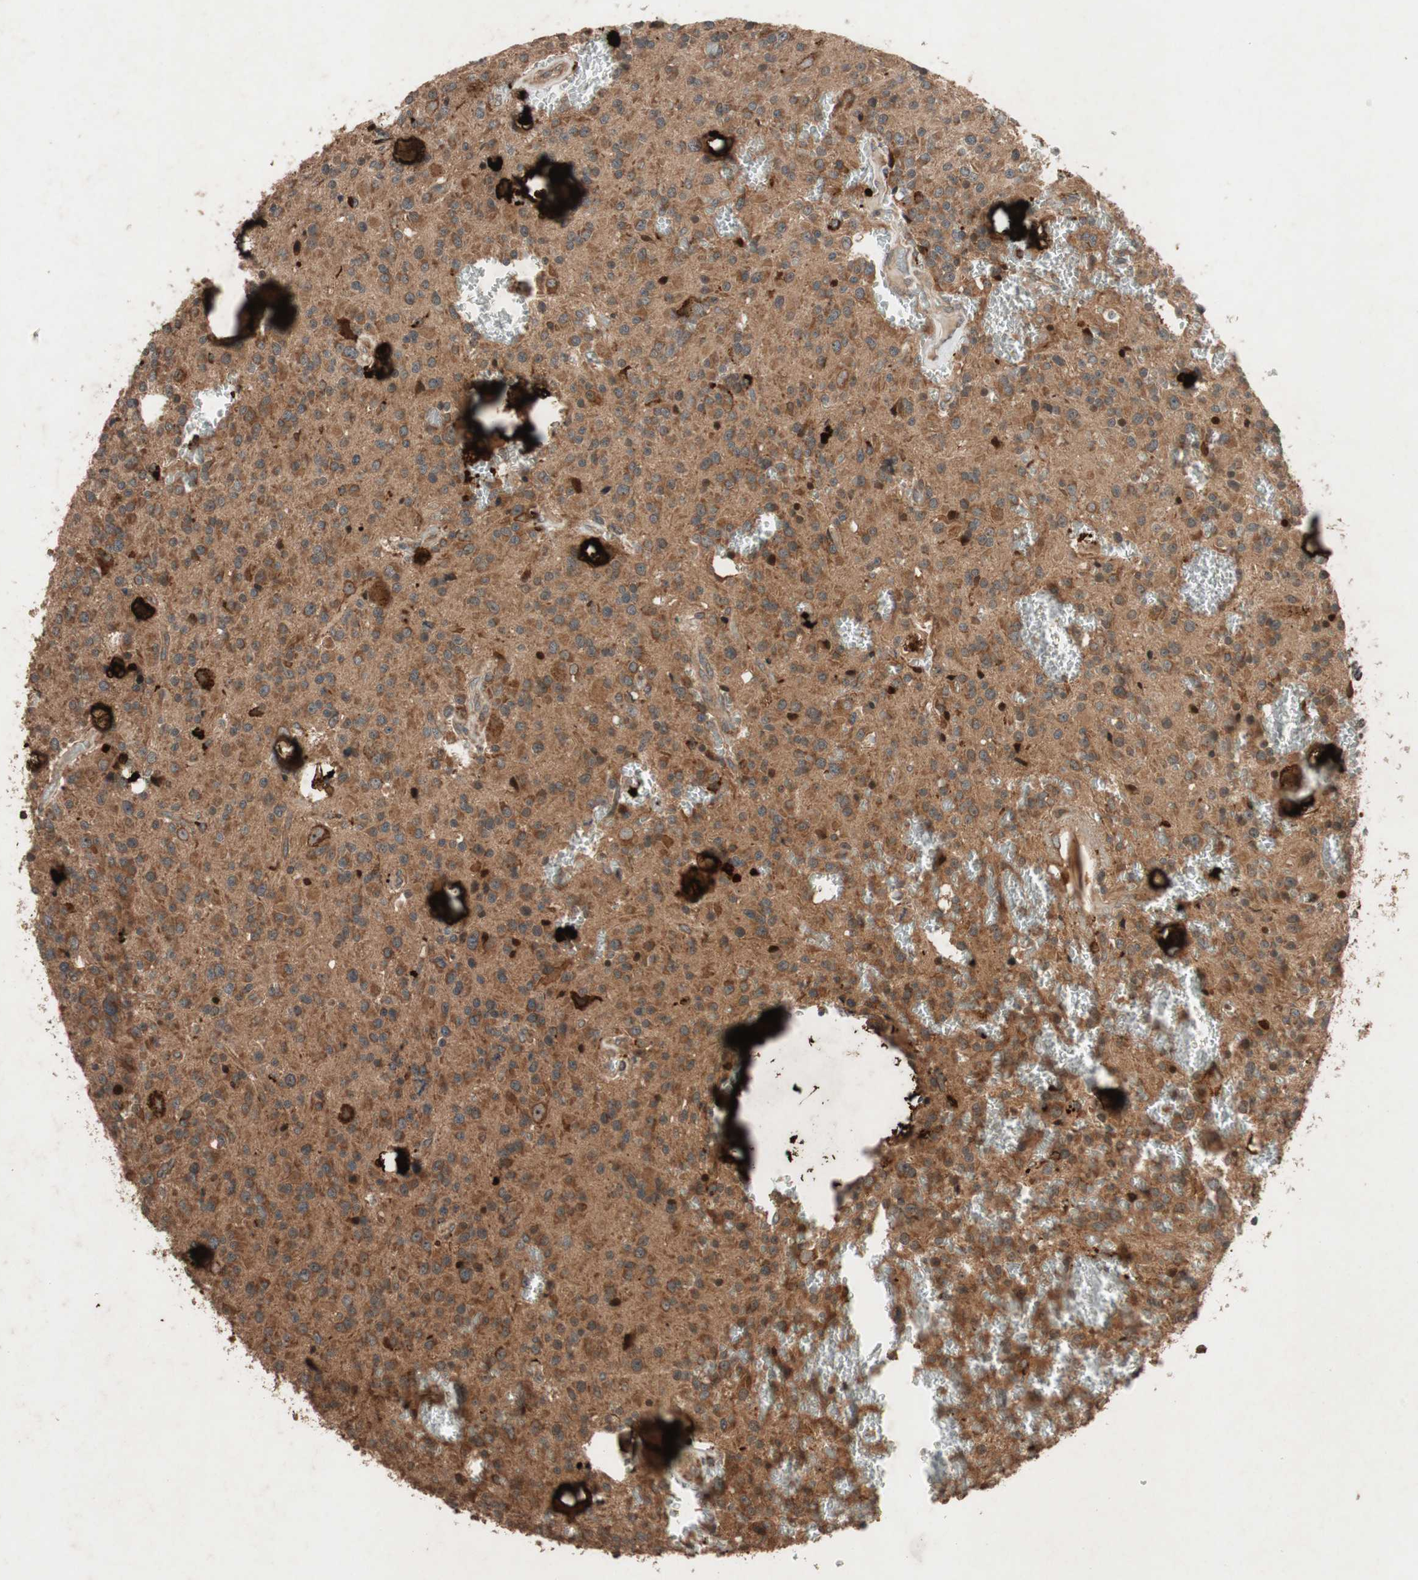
{"staining": {"intensity": "moderate", "quantity": ">75%", "location": "cytoplasmic/membranous"}, "tissue": "glioma", "cell_type": "Tumor cells", "image_type": "cancer", "snomed": [{"axis": "morphology", "description": "Glioma, malignant, Low grade"}, {"axis": "topography", "description": "Brain"}], "caption": "IHC staining of malignant glioma (low-grade), which displays medium levels of moderate cytoplasmic/membranous expression in approximately >75% of tumor cells indicating moderate cytoplasmic/membranous protein expression. The staining was performed using DAB (3,3'-diaminobenzidine) (brown) for protein detection and nuclei were counterstained in hematoxylin (blue).", "gene": "RAB1A", "patient": {"sex": "male", "age": 58}}